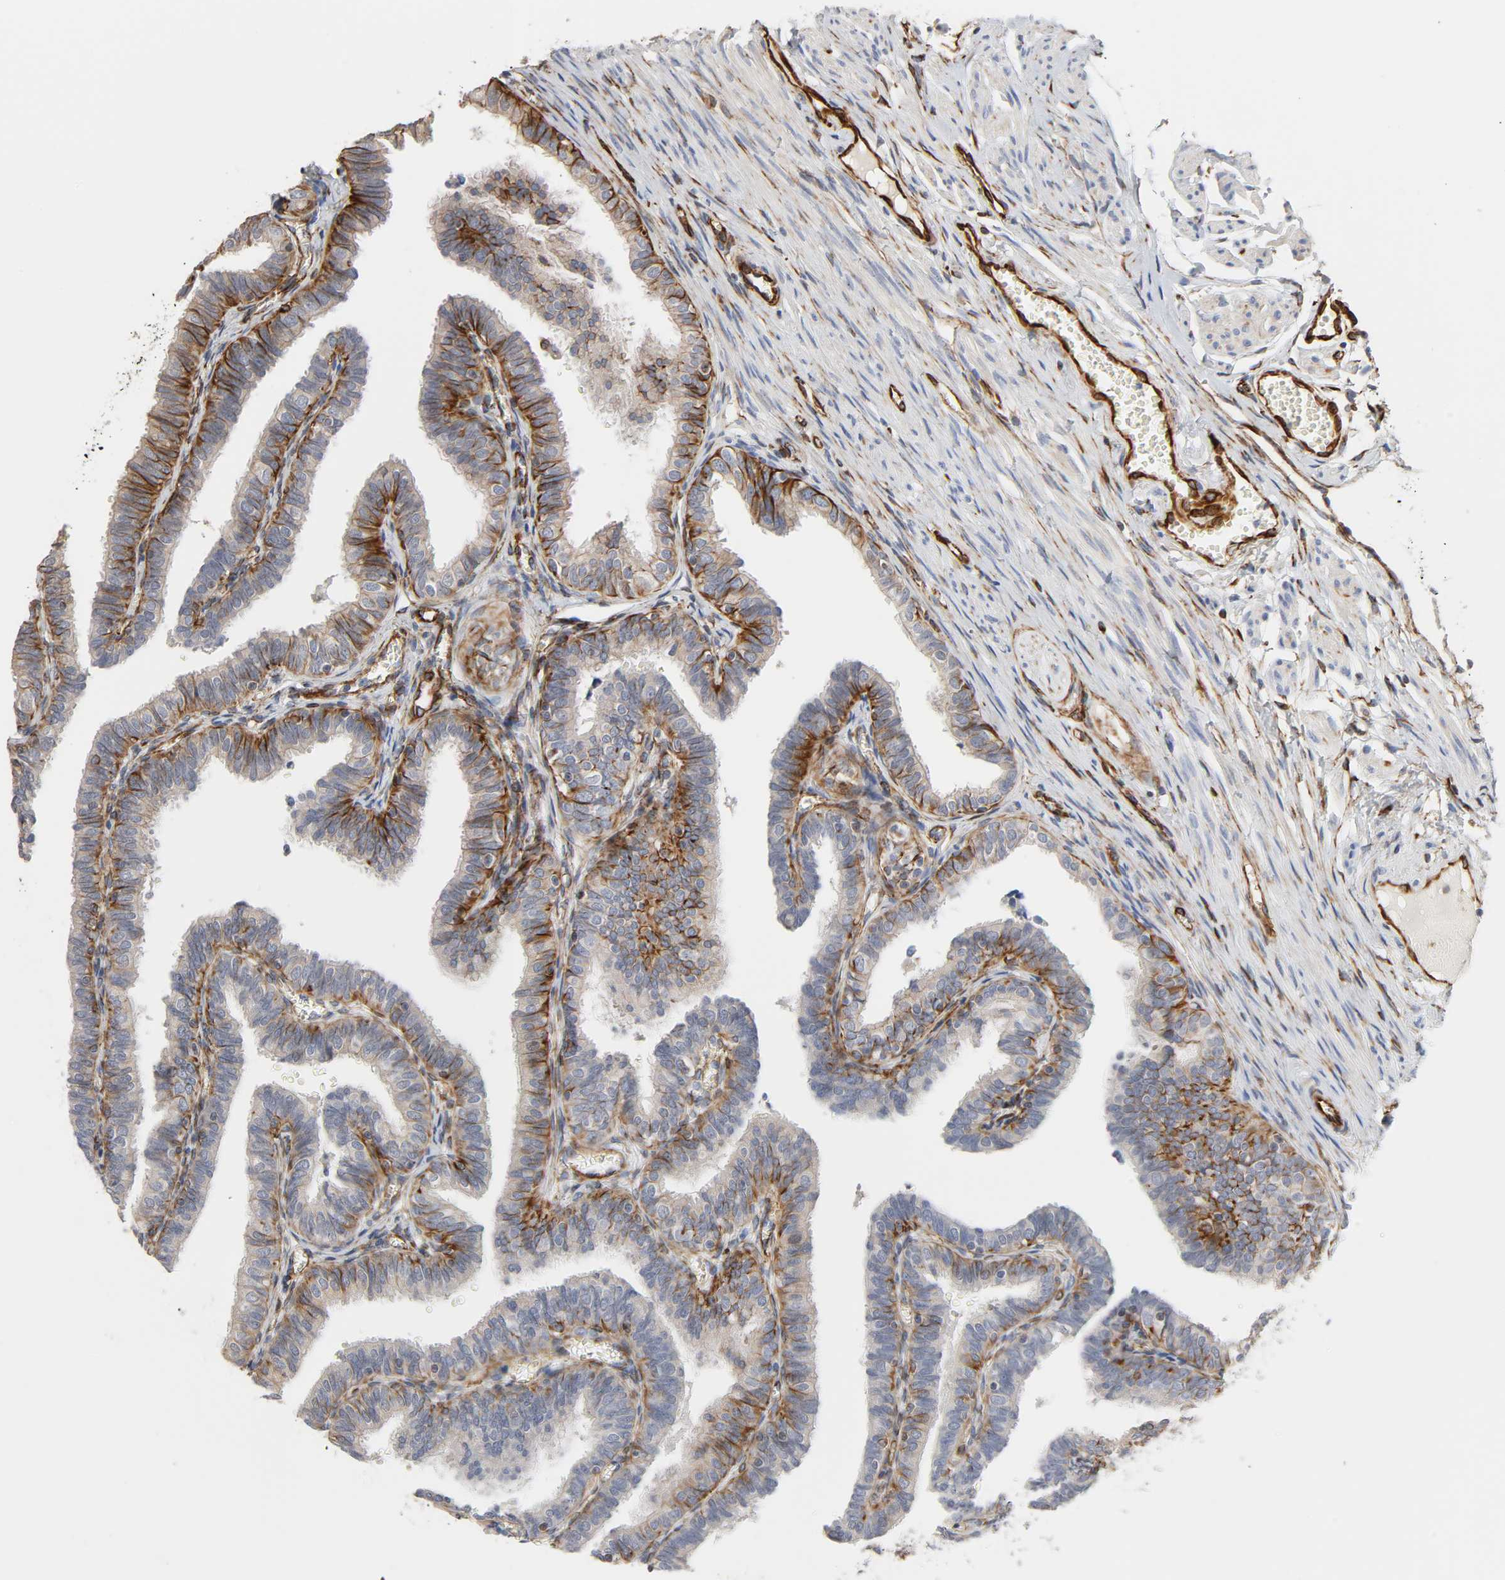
{"staining": {"intensity": "moderate", "quantity": ">75%", "location": "cytoplasmic/membranous"}, "tissue": "fallopian tube", "cell_type": "Glandular cells", "image_type": "normal", "snomed": [{"axis": "morphology", "description": "Normal tissue, NOS"}, {"axis": "topography", "description": "Fallopian tube"}], "caption": "Fallopian tube stained with a brown dye exhibits moderate cytoplasmic/membranous positive expression in approximately >75% of glandular cells.", "gene": "FAM118A", "patient": {"sex": "female", "age": 46}}